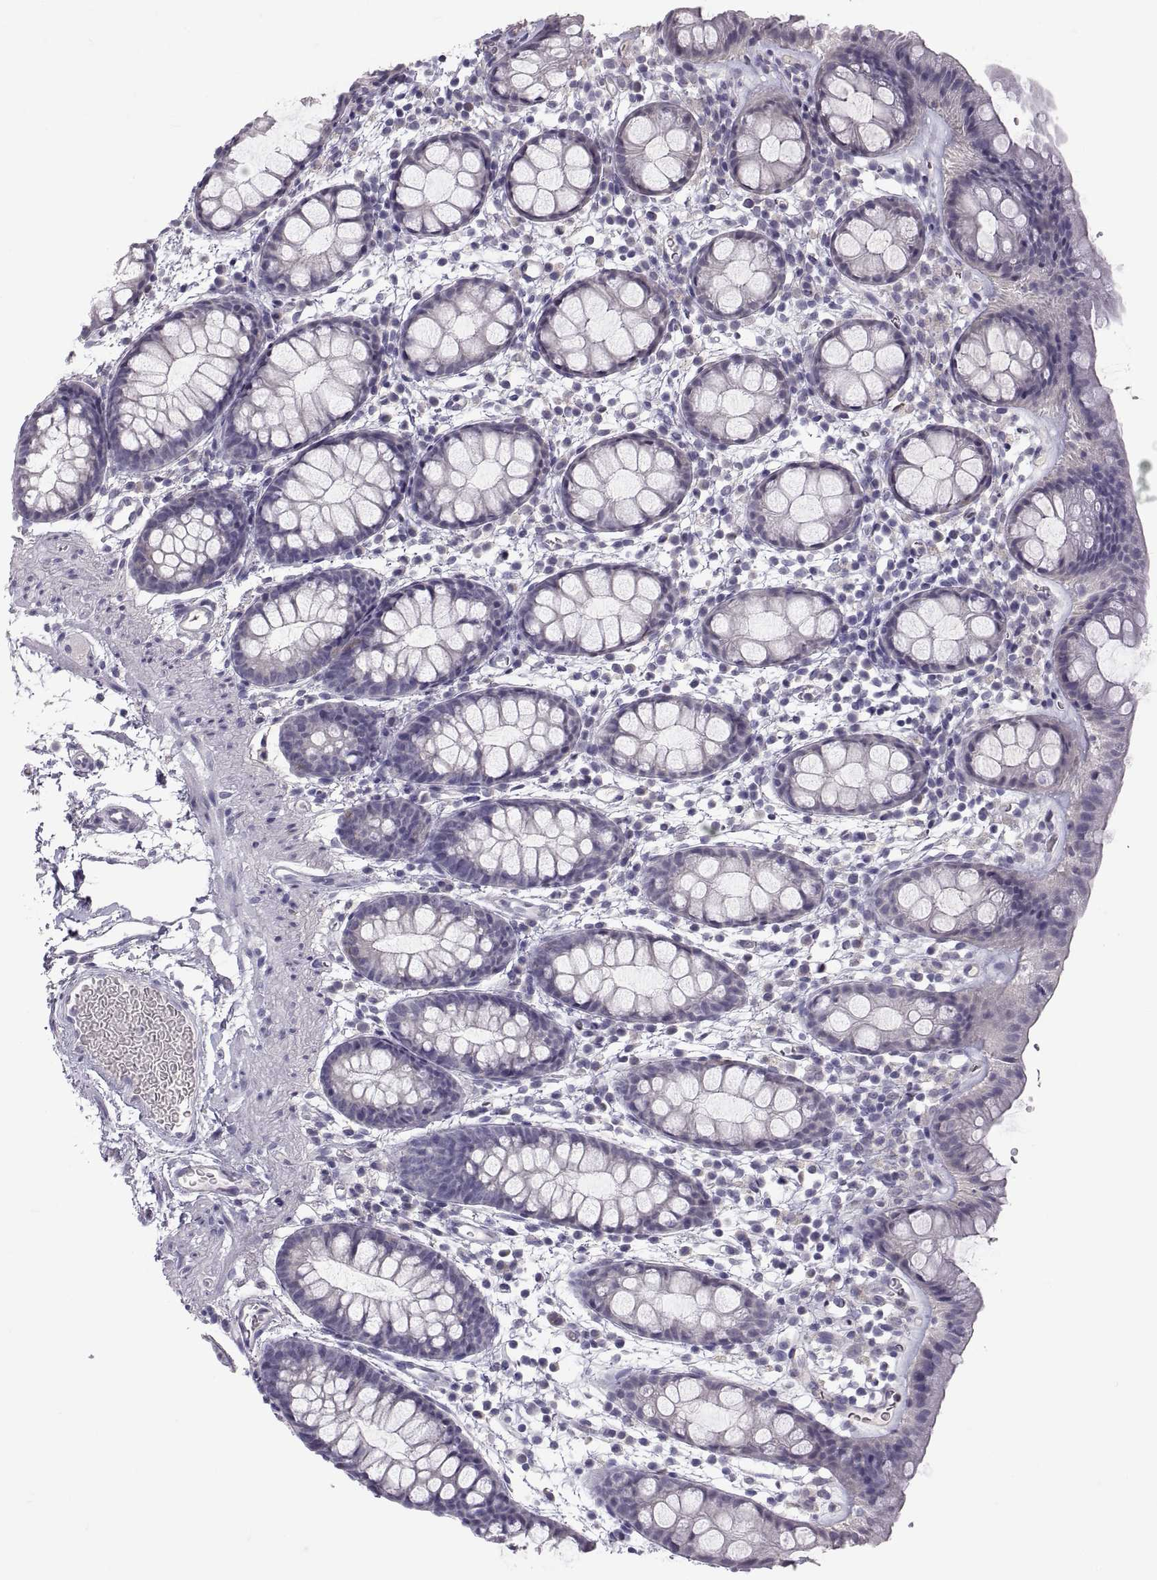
{"staining": {"intensity": "negative", "quantity": "none", "location": "none"}, "tissue": "rectum", "cell_type": "Glandular cells", "image_type": "normal", "snomed": [{"axis": "morphology", "description": "Normal tissue, NOS"}, {"axis": "topography", "description": "Rectum"}], "caption": "Histopathology image shows no significant protein staining in glandular cells of benign rectum.", "gene": "PTN", "patient": {"sex": "male", "age": 57}}